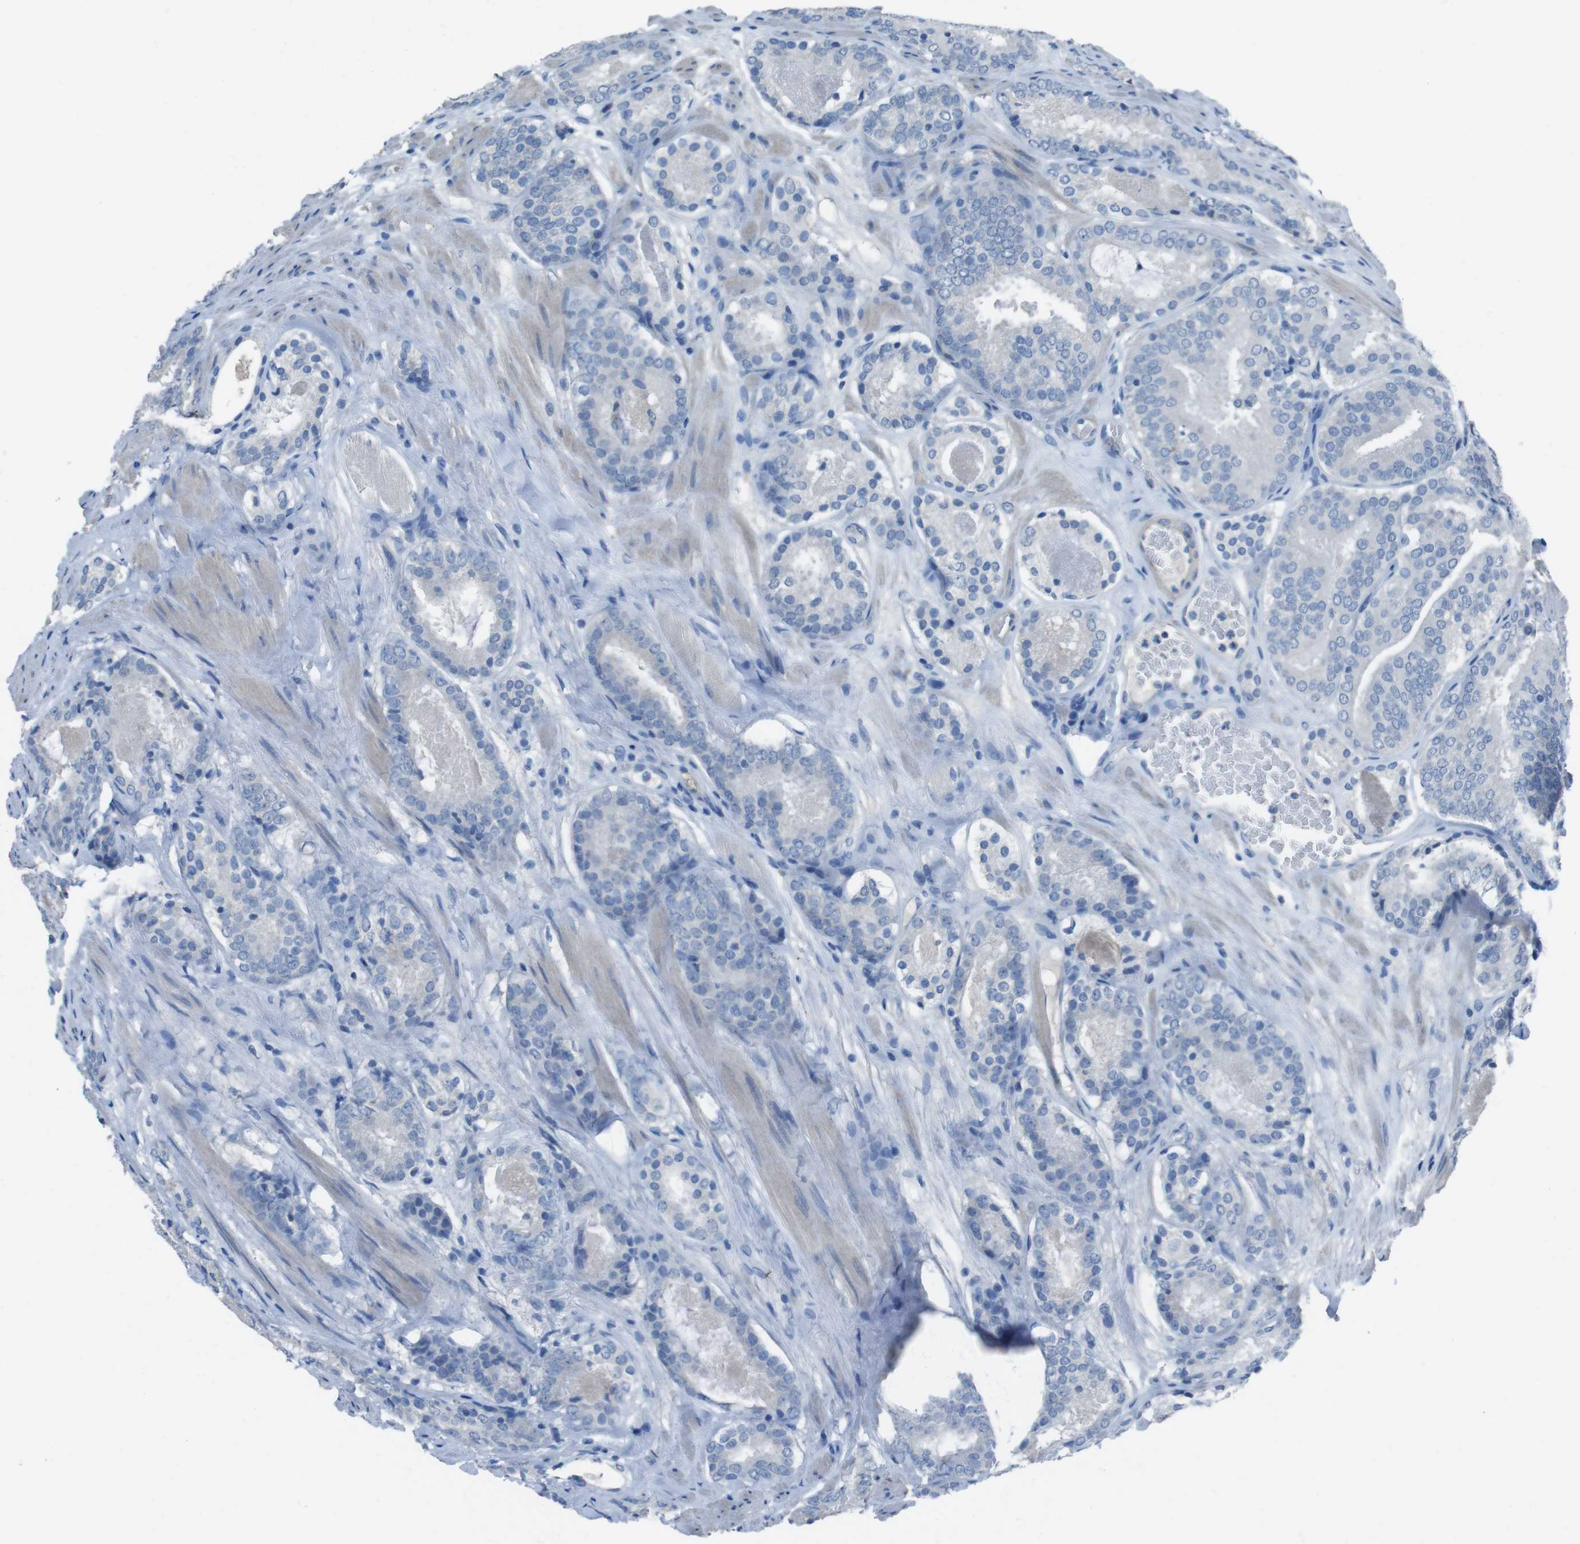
{"staining": {"intensity": "negative", "quantity": "none", "location": "none"}, "tissue": "prostate cancer", "cell_type": "Tumor cells", "image_type": "cancer", "snomed": [{"axis": "morphology", "description": "Adenocarcinoma, Low grade"}, {"axis": "topography", "description": "Prostate"}], "caption": "Immunohistochemistry (IHC) photomicrograph of prostate low-grade adenocarcinoma stained for a protein (brown), which exhibits no positivity in tumor cells. (DAB IHC visualized using brightfield microscopy, high magnification).", "gene": "CYP2C8", "patient": {"sex": "male", "age": 69}}